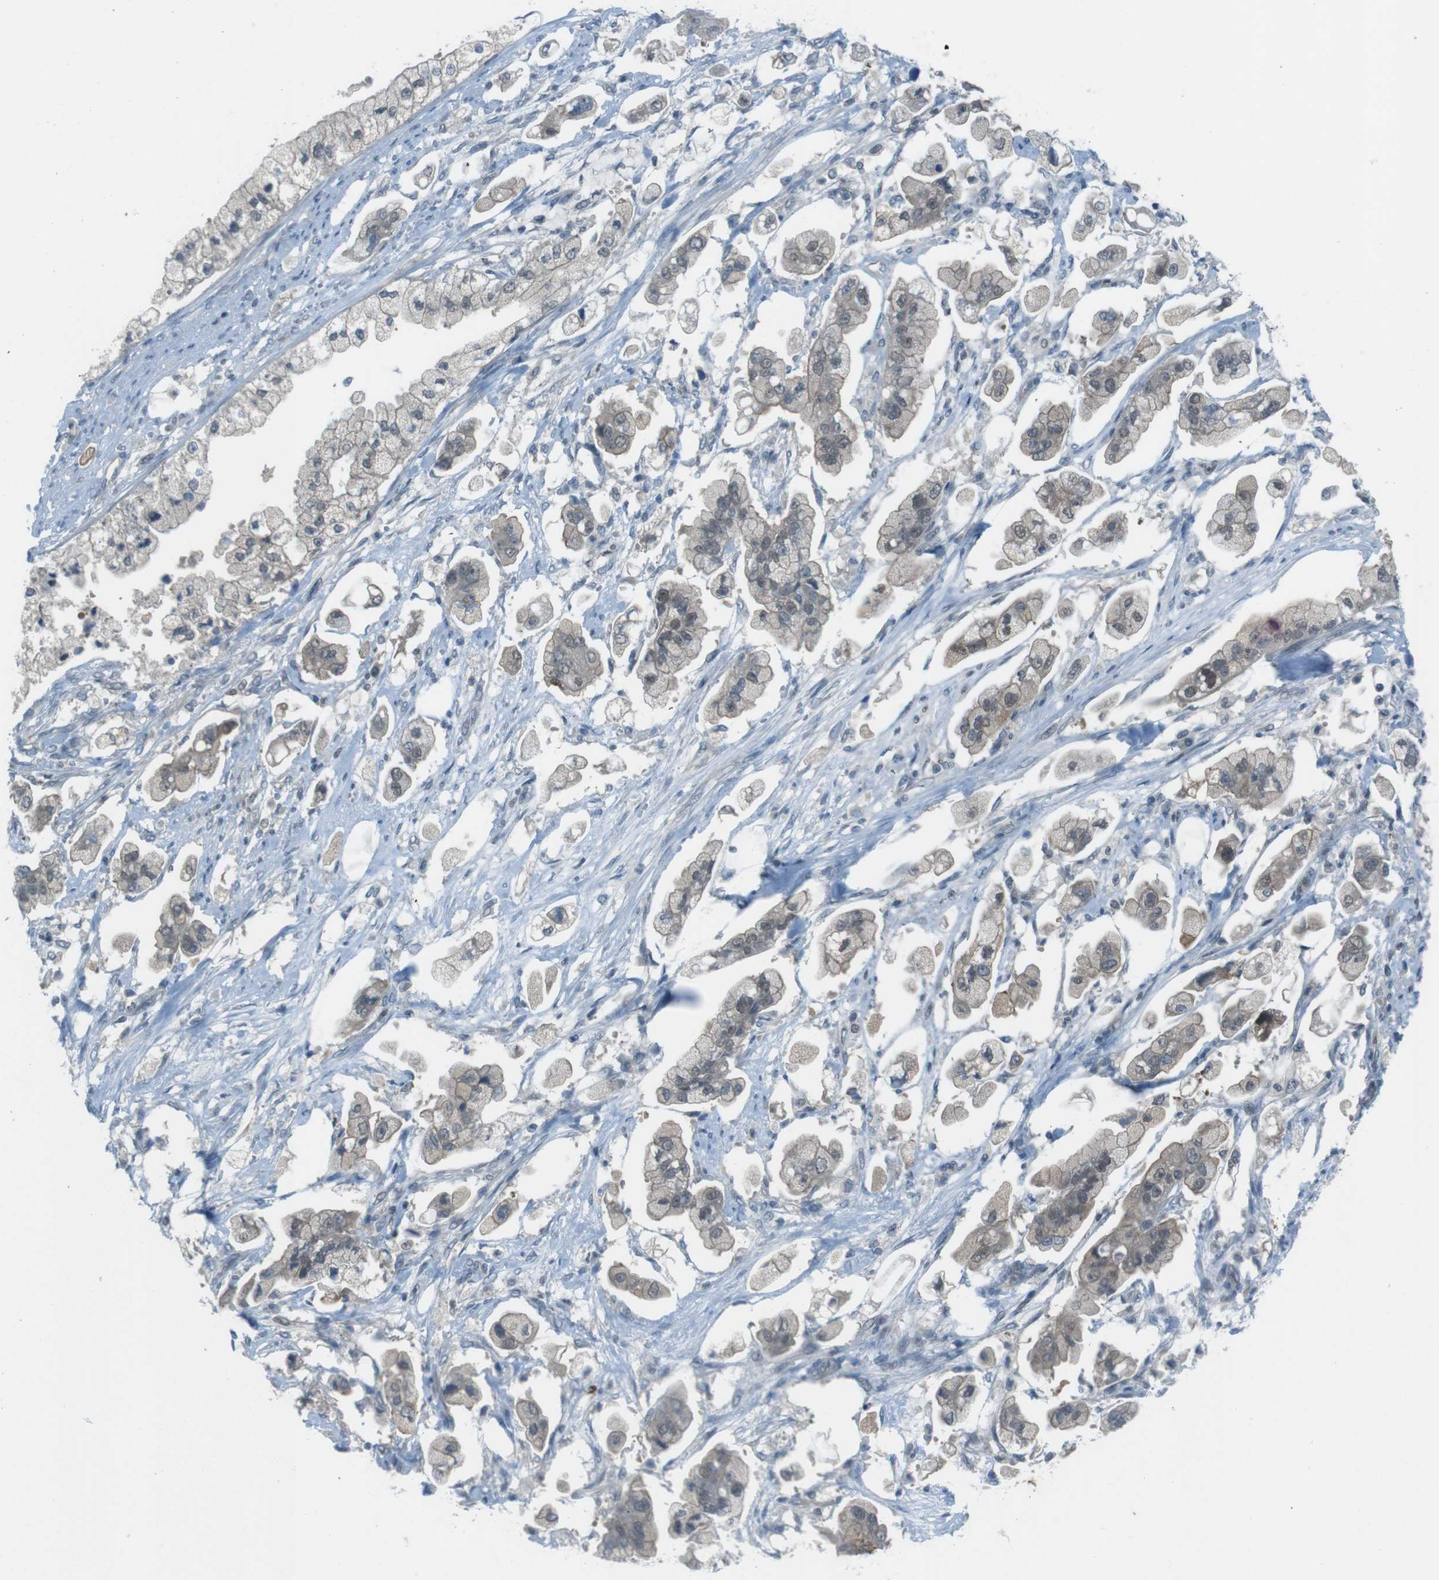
{"staining": {"intensity": "weak", "quantity": ">75%", "location": "cytoplasmic/membranous"}, "tissue": "stomach cancer", "cell_type": "Tumor cells", "image_type": "cancer", "snomed": [{"axis": "morphology", "description": "Adenocarcinoma, NOS"}, {"axis": "topography", "description": "Stomach"}], "caption": "About >75% of tumor cells in human stomach adenocarcinoma show weak cytoplasmic/membranous protein staining as visualized by brown immunohistochemical staining.", "gene": "ZDHHC20", "patient": {"sex": "male", "age": 62}}